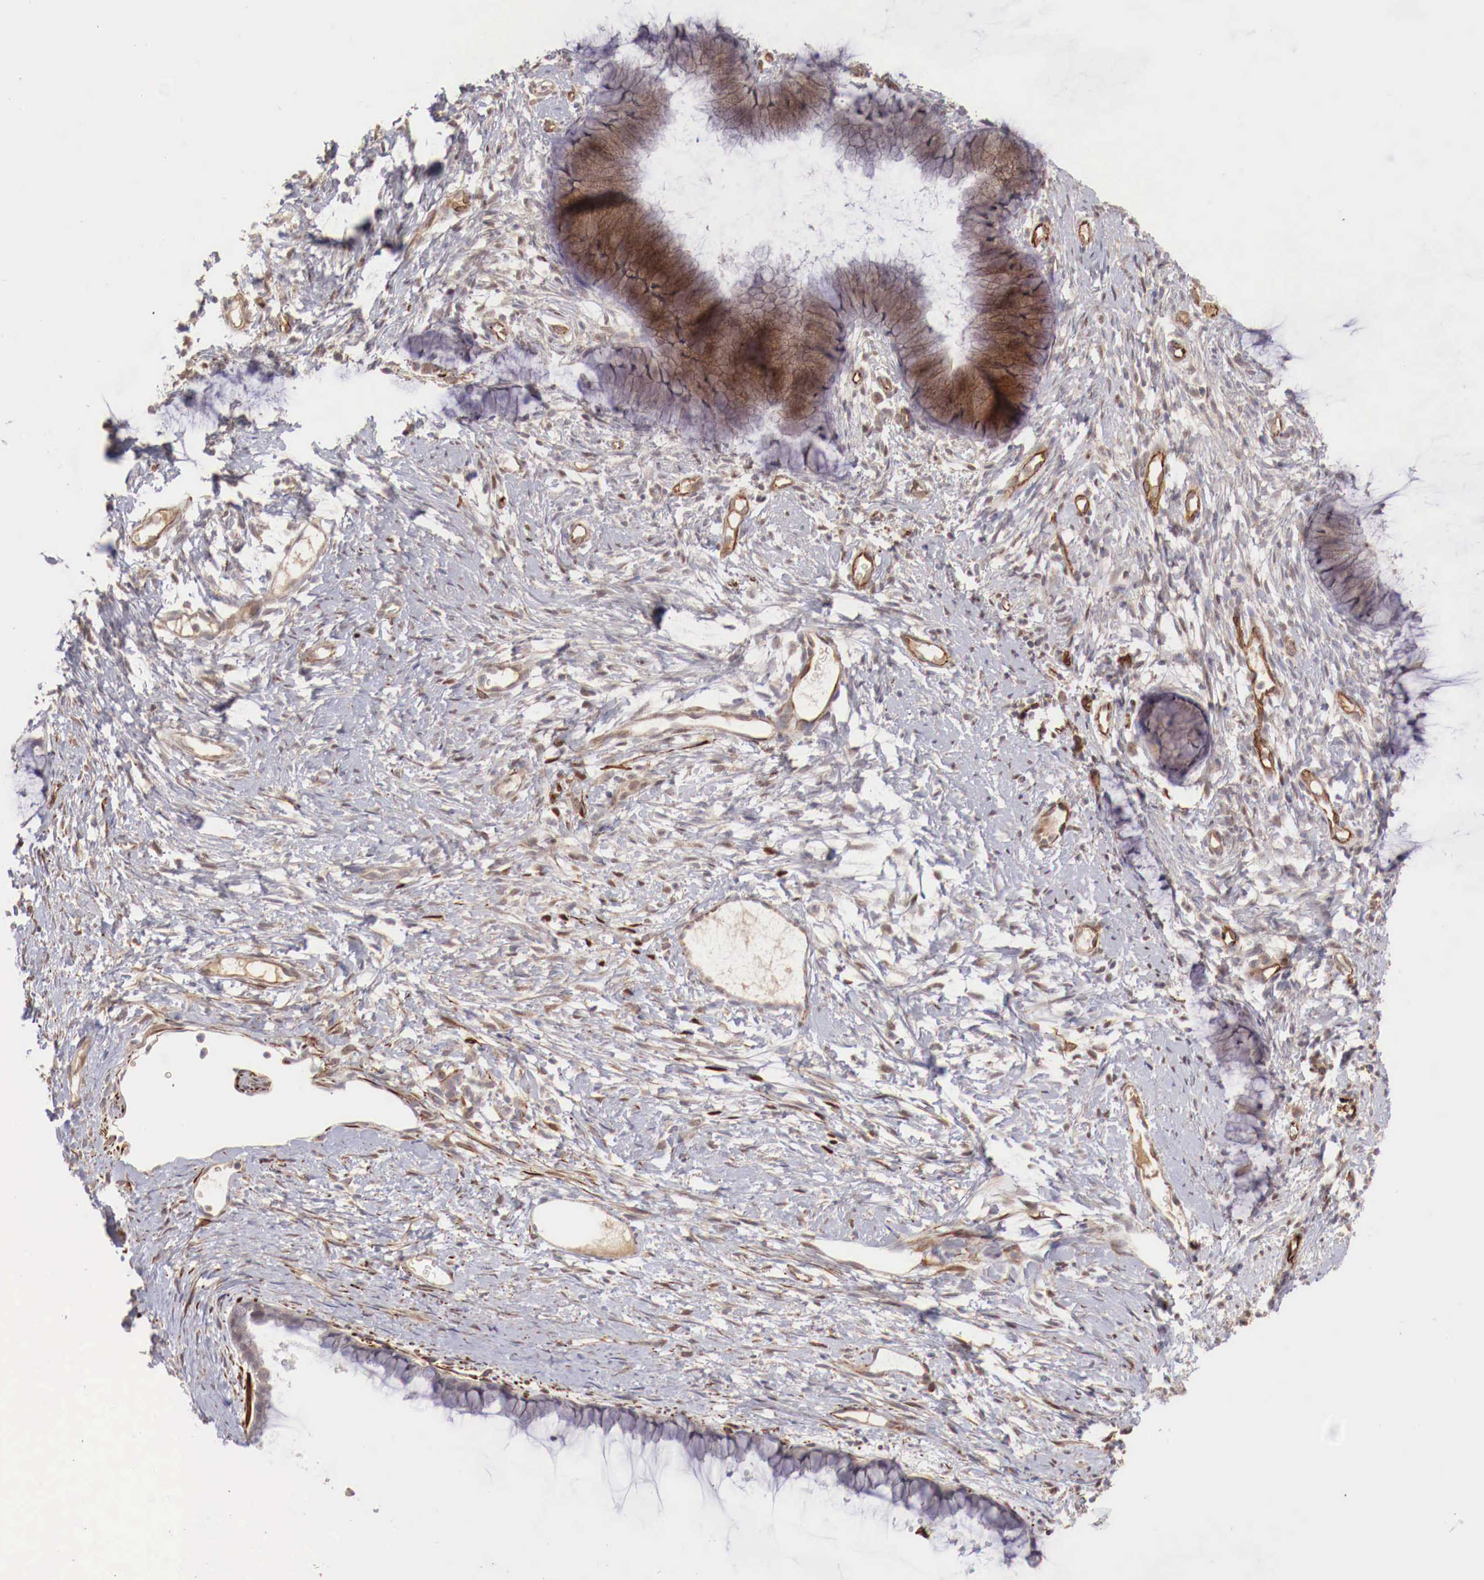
{"staining": {"intensity": "negative", "quantity": "none", "location": "none"}, "tissue": "cervix", "cell_type": "Glandular cells", "image_type": "normal", "snomed": [{"axis": "morphology", "description": "Normal tissue, NOS"}, {"axis": "topography", "description": "Cervix"}], "caption": "Micrograph shows no protein expression in glandular cells of normal cervix. (DAB immunohistochemistry visualized using brightfield microscopy, high magnification).", "gene": "WT1", "patient": {"sex": "female", "age": 82}}